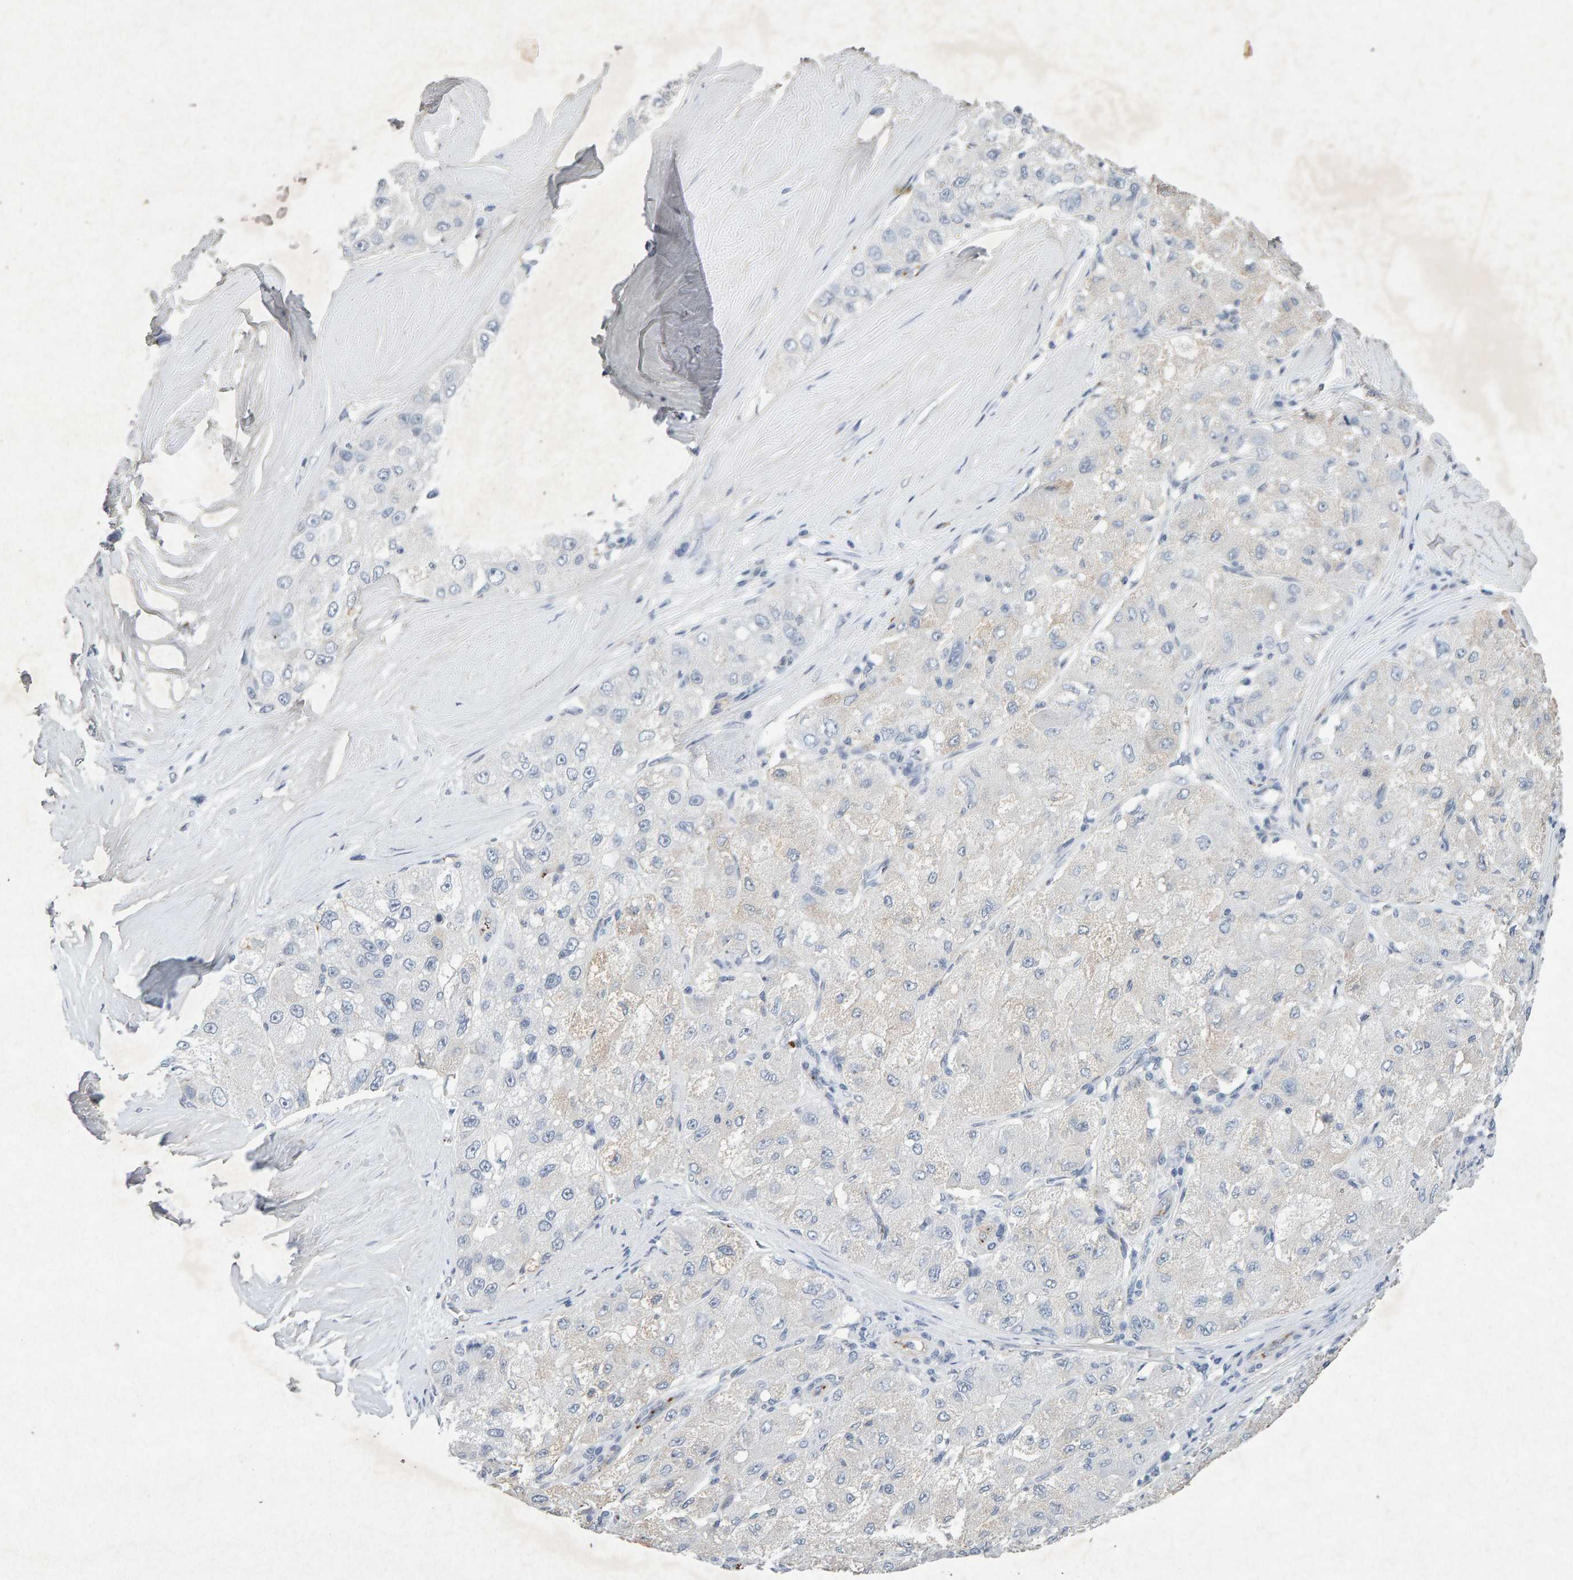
{"staining": {"intensity": "negative", "quantity": "none", "location": "none"}, "tissue": "liver cancer", "cell_type": "Tumor cells", "image_type": "cancer", "snomed": [{"axis": "morphology", "description": "Carcinoma, Hepatocellular, NOS"}, {"axis": "topography", "description": "Liver"}], "caption": "This is an IHC histopathology image of liver cancer (hepatocellular carcinoma). There is no expression in tumor cells.", "gene": "PTPRM", "patient": {"sex": "male", "age": 80}}